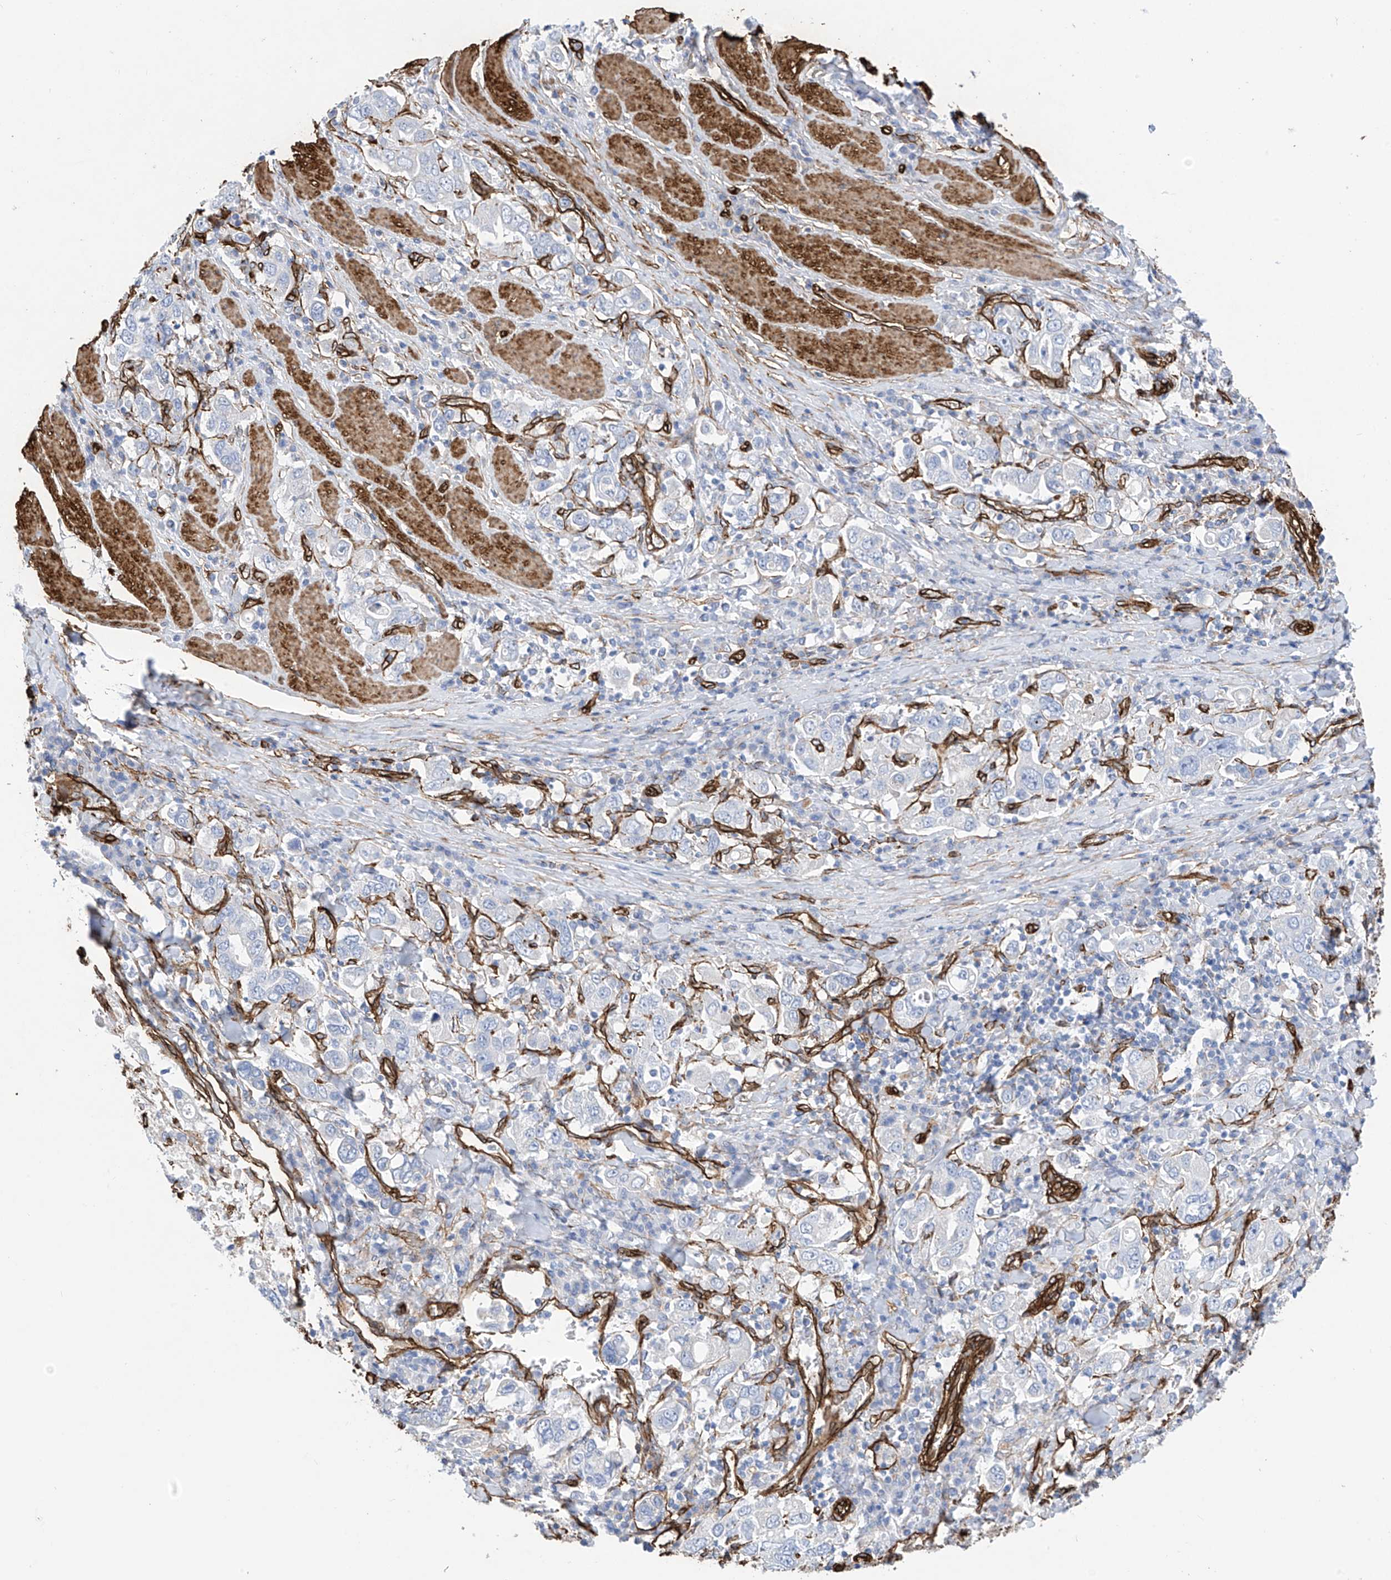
{"staining": {"intensity": "negative", "quantity": "none", "location": "none"}, "tissue": "stomach cancer", "cell_type": "Tumor cells", "image_type": "cancer", "snomed": [{"axis": "morphology", "description": "Adenocarcinoma, NOS"}, {"axis": "topography", "description": "Stomach, upper"}], "caption": "High power microscopy image of an immunohistochemistry micrograph of adenocarcinoma (stomach), revealing no significant staining in tumor cells. The staining was performed using DAB to visualize the protein expression in brown, while the nuclei were stained in blue with hematoxylin (Magnification: 20x).", "gene": "UBTD1", "patient": {"sex": "male", "age": 62}}